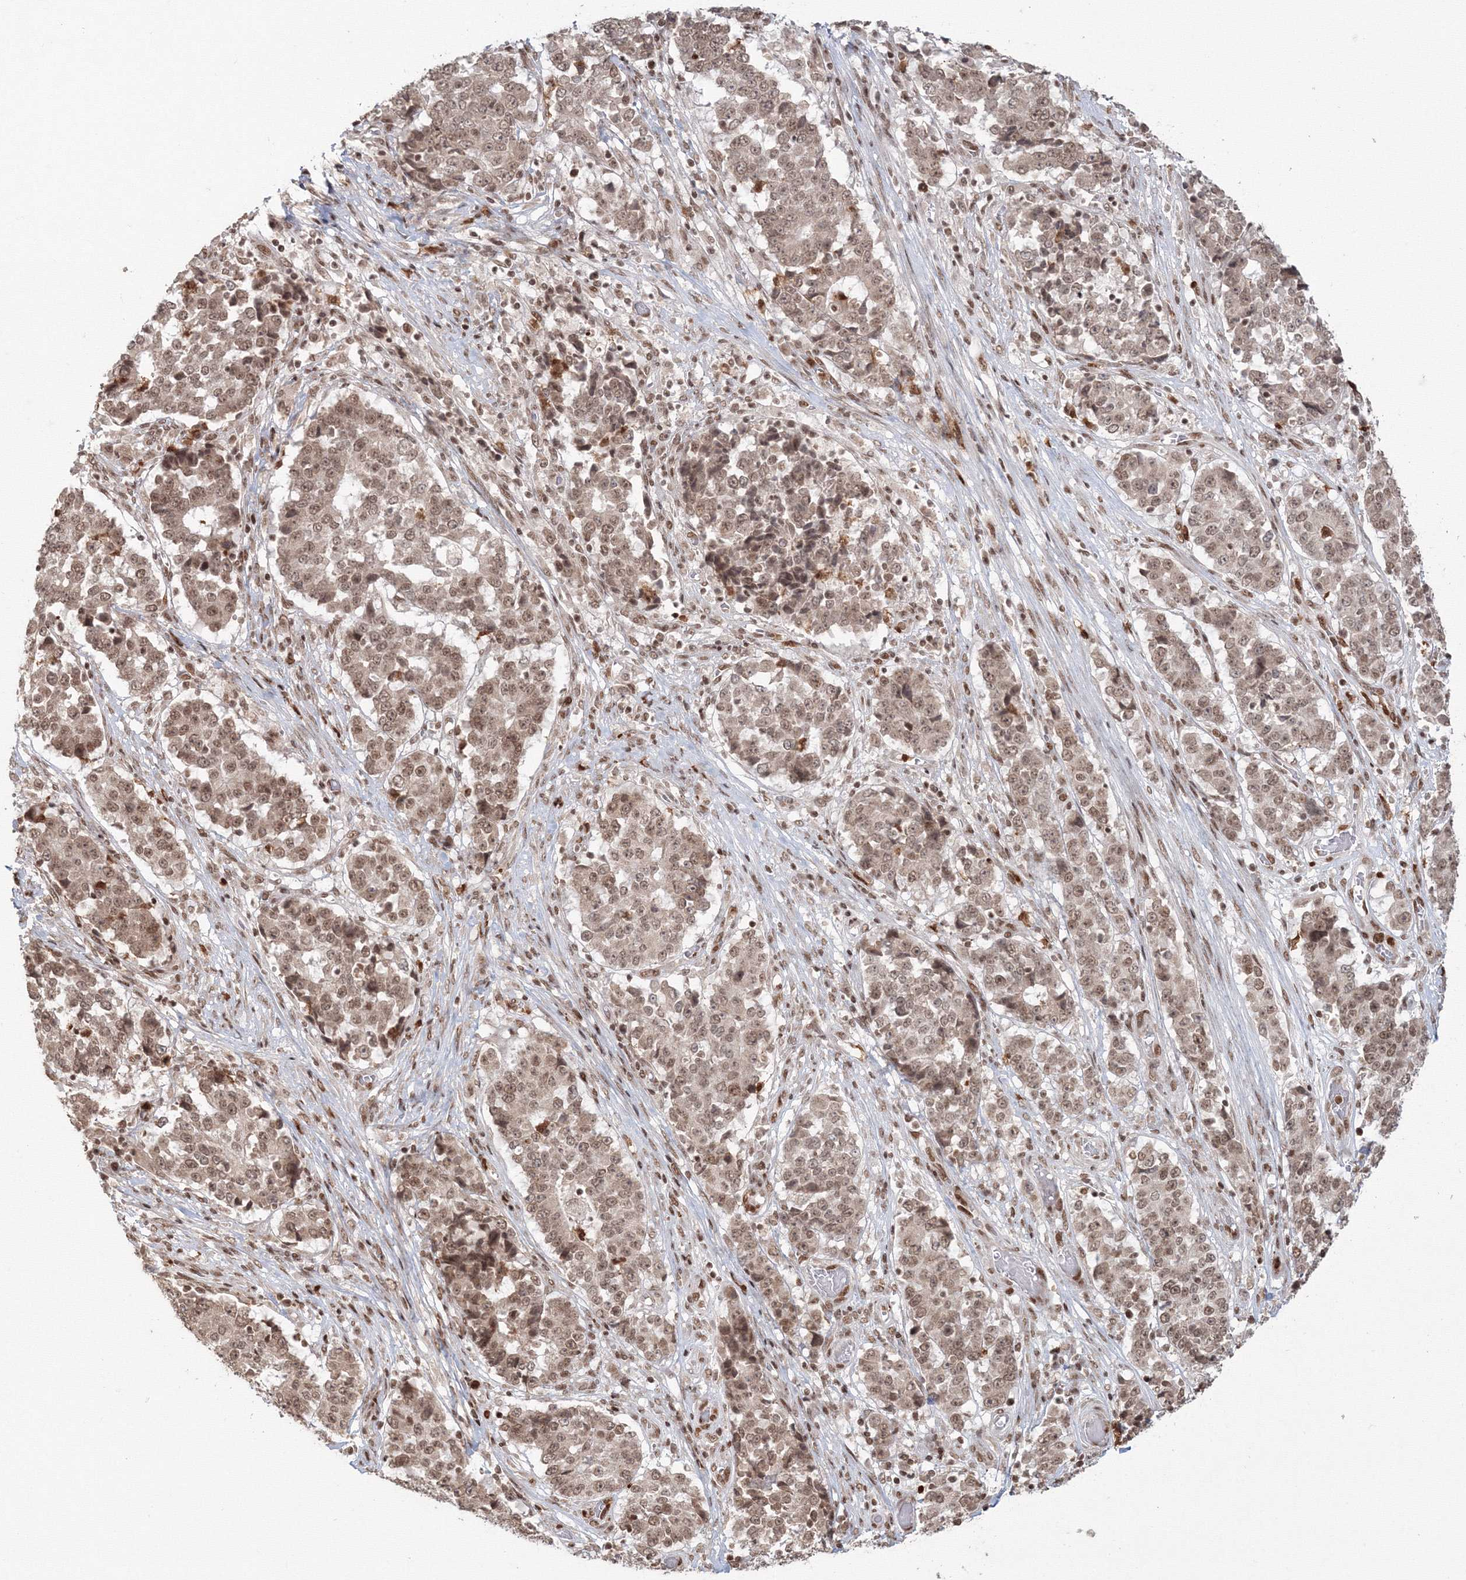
{"staining": {"intensity": "moderate", "quantity": ">75%", "location": "nuclear"}, "tissue": "stomach cancer", "cell_type": "Tumor cells", "image_type": "cancer", "snomed": [{"axis": "morphology", "description": "Adenocarcinoma, NOS"}, {"axis": "topography", "description": "Stomach"}], "caption": "Moderate nuclear expression is identified in about >75% of tumor cells in stomach adenocarcinoma.", "gene": "KIF20A", "patient": {"sex": "male", "age": 59}}